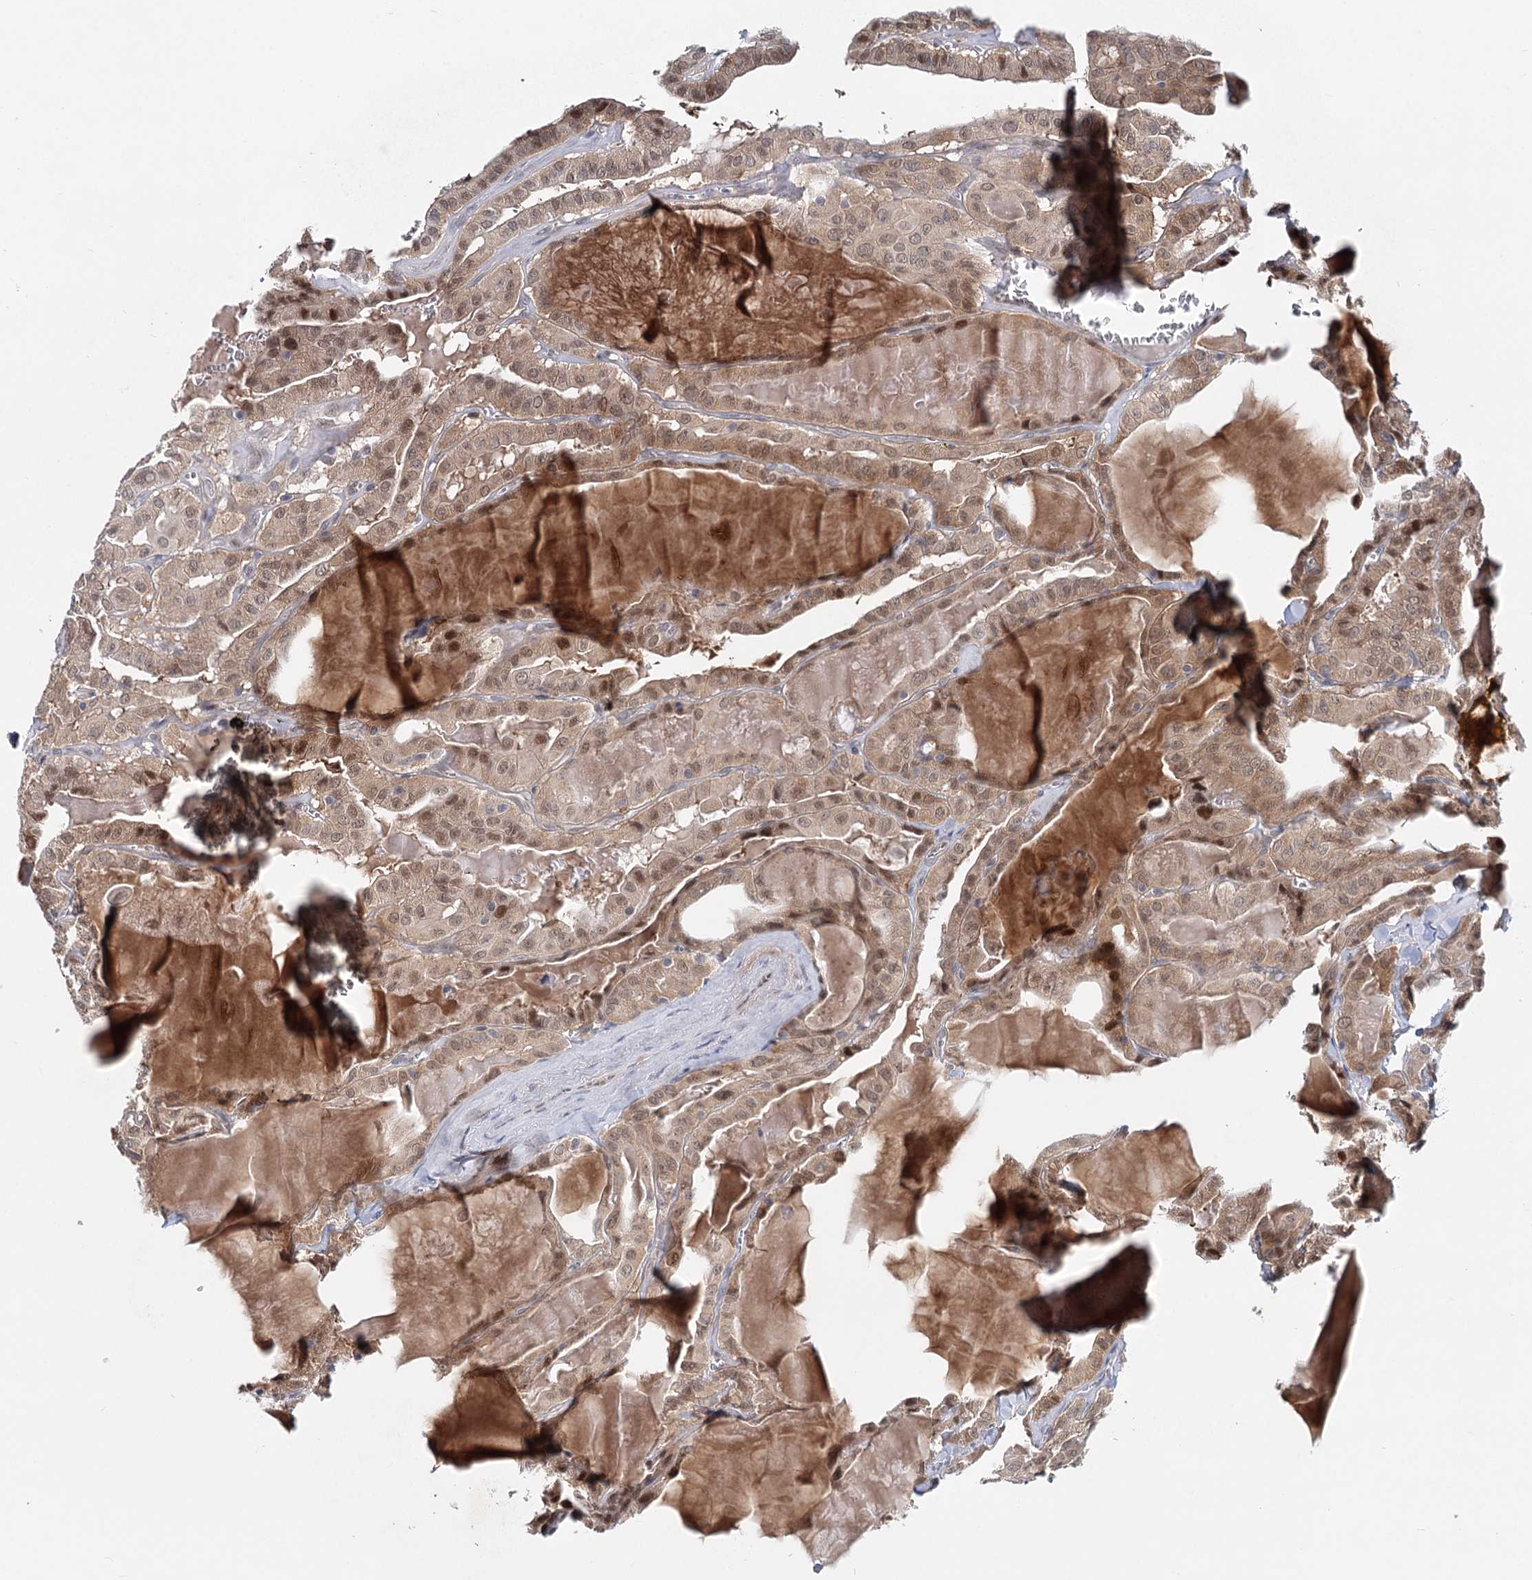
{"staining": {"intensity": "moderate", "quantity": ">75%", "location": "cytoplasmic/membranous,nuclear"}, "tissue": "thyroid cancer", "cell_type": "Tumor cells", "image_type": "cancer", "snomed": [{"axis": "morphology", "description": "Papillary adenocarcinoma, NOS"}, {"axis": "topography", "description": "Thyroid gland"}], "caption": "Protein staining of thyroid papillary adenocarcinoma tissue displays moderate cytoplasmic/membranous and nuclear positivity in approximately >75% of tumor cells.", "gene": "AP3B1", "patient": {"sex": "male", "age": 52}}